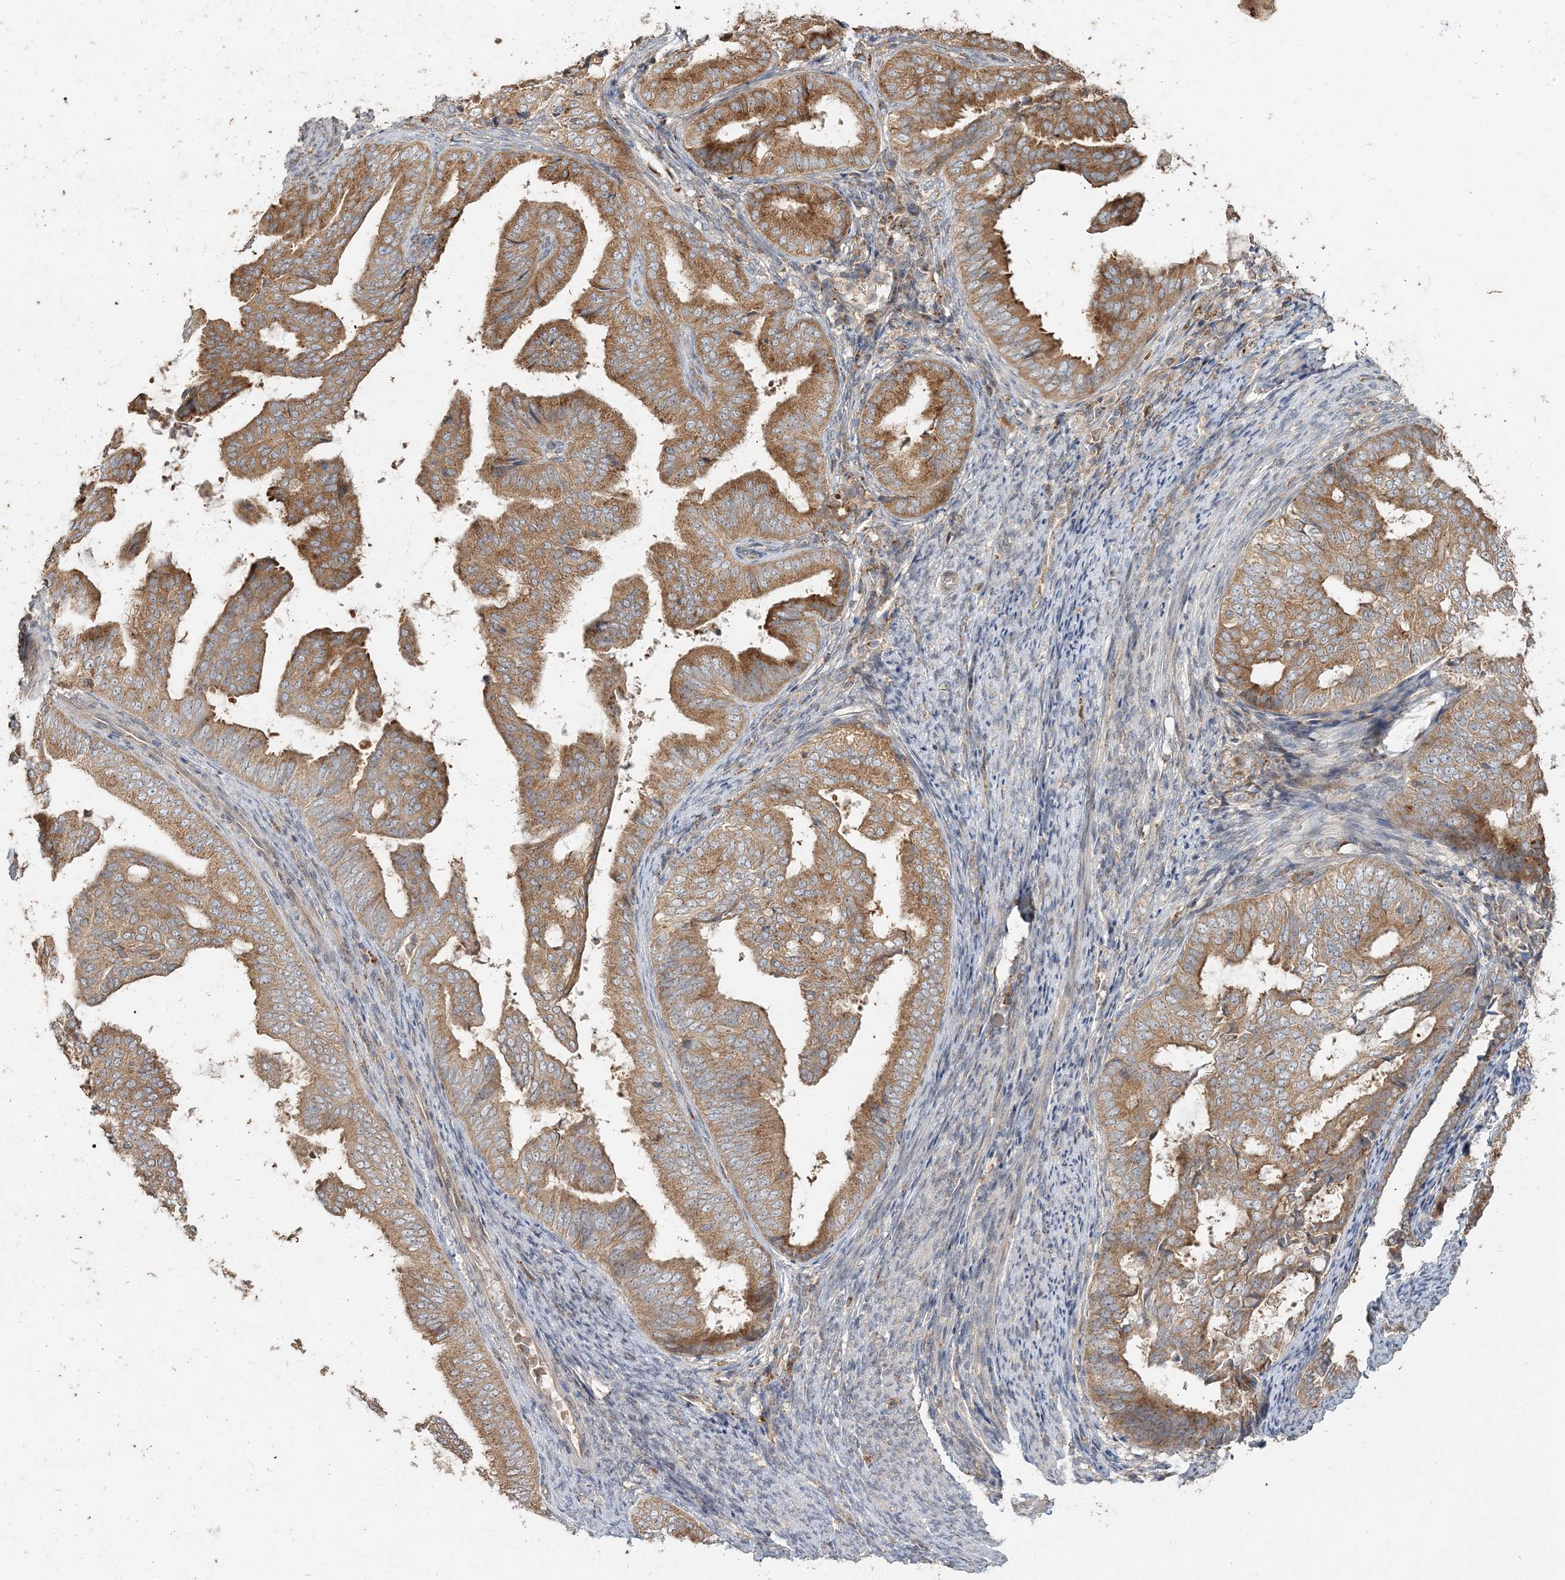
{"staining": {"intensity": "moderate", "quantity": ">75%", "location": "cytoplasmic/membranous"}, "tissue": "endometrial cancer", "cell_type": "Tumor cells", "image_type": "cancer", "snomed": [{"axis": "morphology", "description": "Adenocarcinoma, NOS"}, {"axis": "topography", "description": "Endometrium"}], "caption": "Immunohistochemistry (IHC) image of neoplastic tissue: endometrial cancer (adenocarcinoma) stained using immunohistochemistry displays medium levels of moderate protein expression localized specifically in the cytoplasmic/membranous of tumor cells, appearing as a cytoplasmic/membranous brown color.", "gene": "RAB14", "patient": {"sex": "female", "age": 58}}